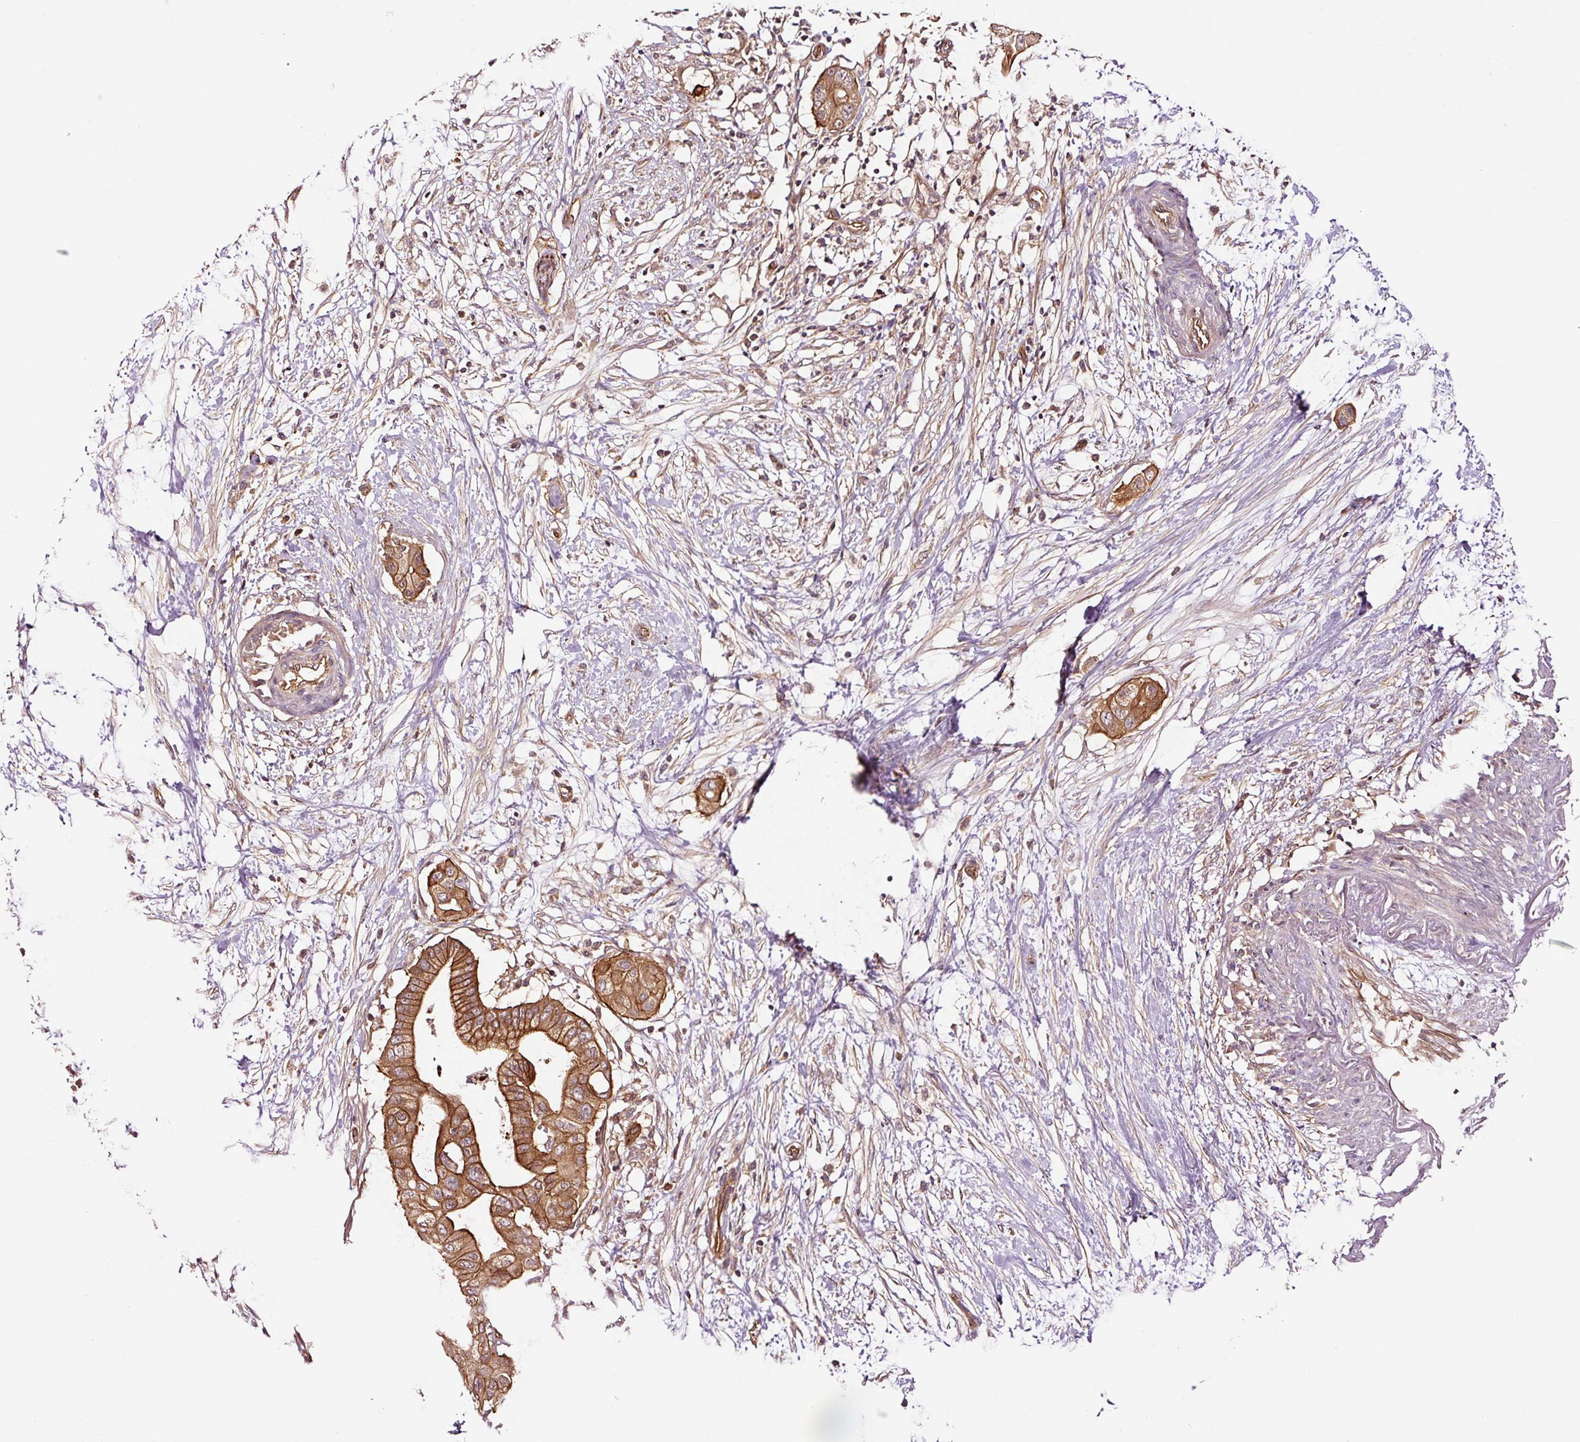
{"staining": {"intensity": "strong", "quantity": ">75%", "location": "cytoplasmic/membranous"}, "tissue": "pancreatic cancer", "cell_type": "Tumor cells", "image_type": "cancer", "snomed": [{"axis": "morphology", "description": "Adenocarcinoma, NOS"}, {"axis": "topography", "description": "Pancreas"}], "caption": "Pancreatic adenocarcinoma was stained to show a protein in brown. There is high levels of strong cytoplasmic/membranous positivity in about >75% of tumor cells.", "gene": "METAP1", "patient": {"sex": "male", "age": 68}}